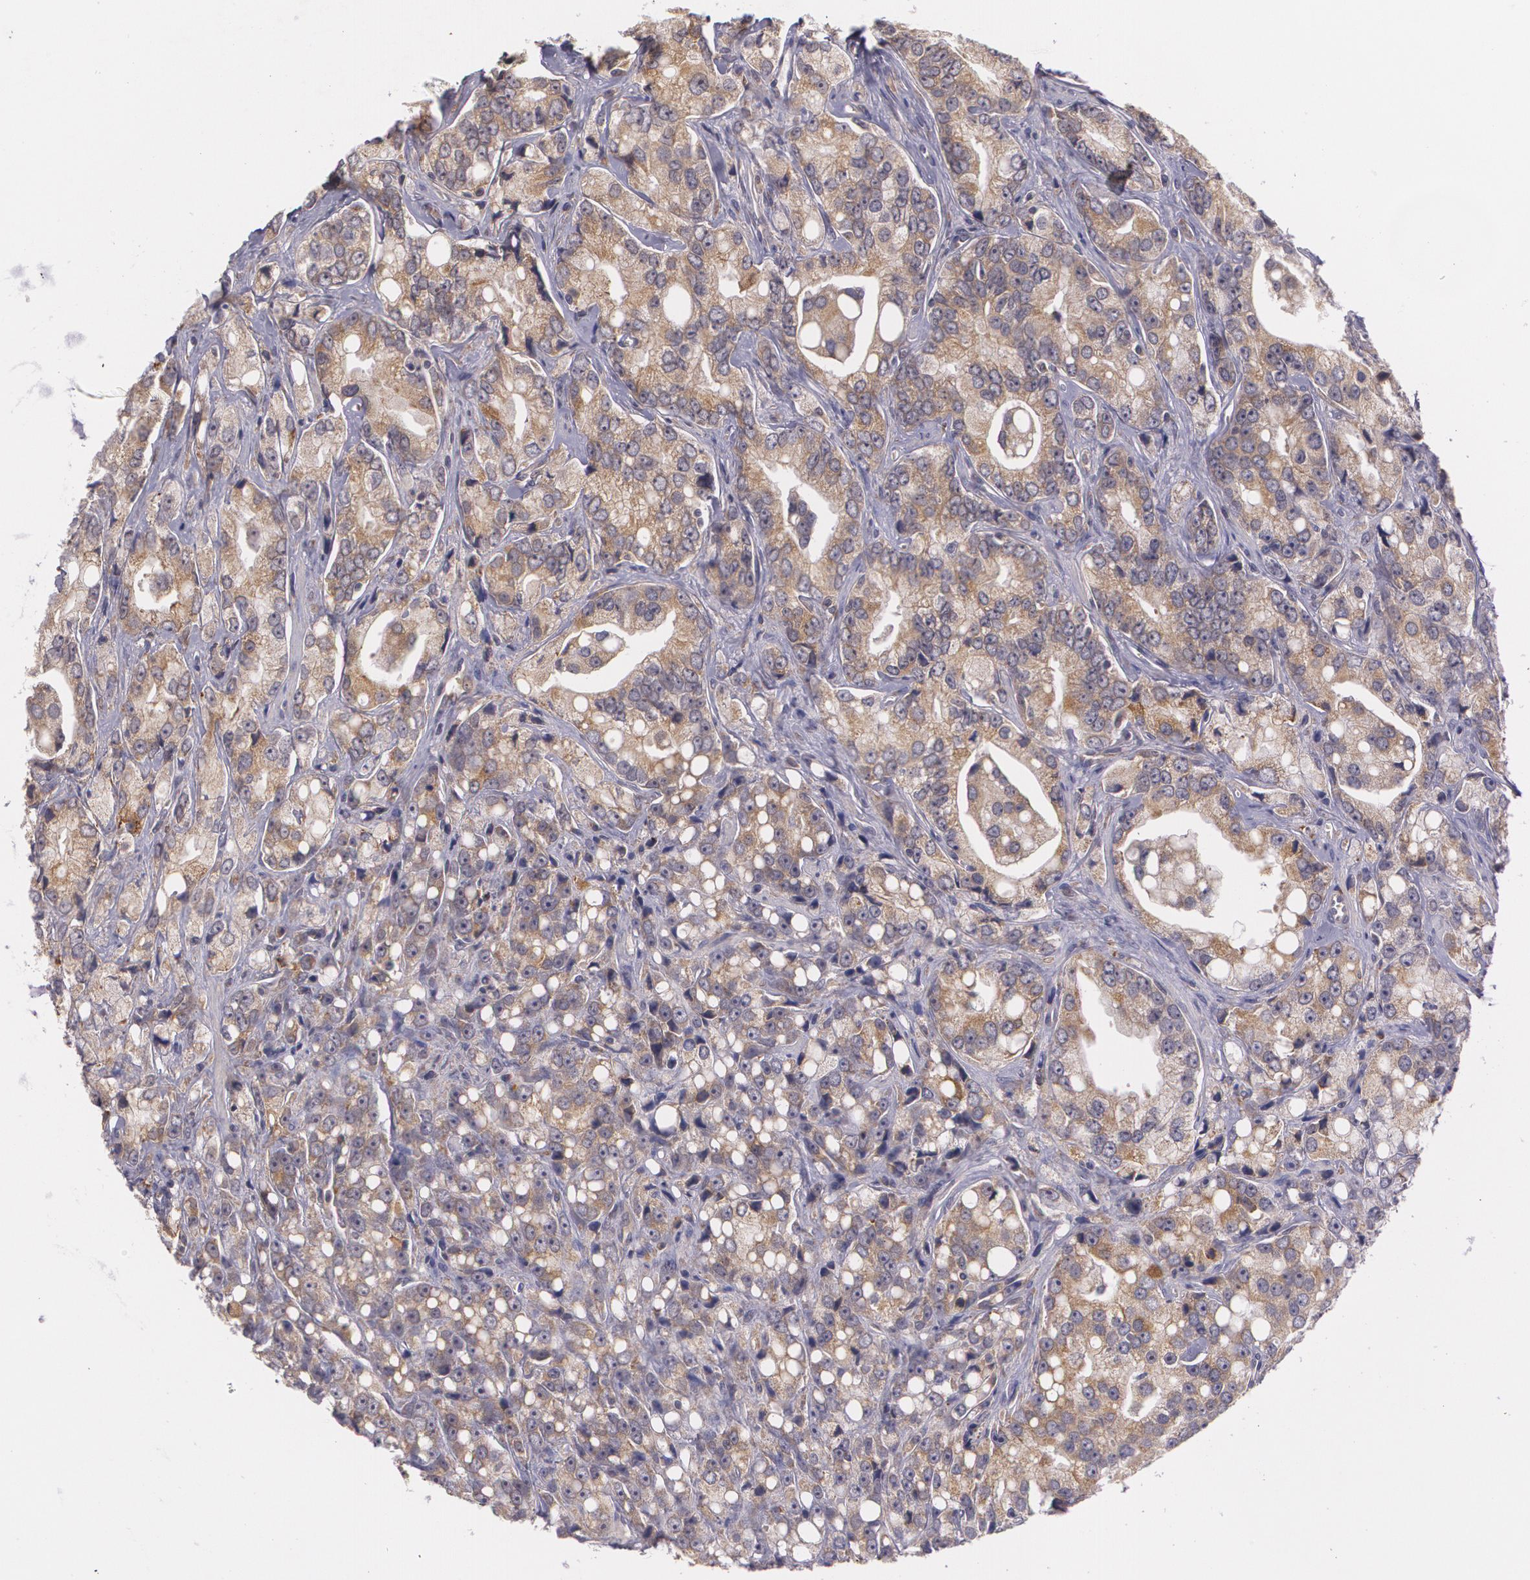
{"staining": {"intensity": "weak", "quantity": ">75%", "location": "cytoplasmic/membranous"}, "tissue": "prostate cancer", "cell_type": "Tumor cells", "image_type": "cancer", "snomed": [{"axis": "morphology", "description": "Adenocarcinoma, High grade"}, {"axis": "topography", "description": "Prostate"}], "caption": "Prostate cancer tissue displays weak cytoplasmic/membranous staining in approximately >75% of tumor cells", "gene": "CCL17", "patient": {"sex": "male", "age": 67}}